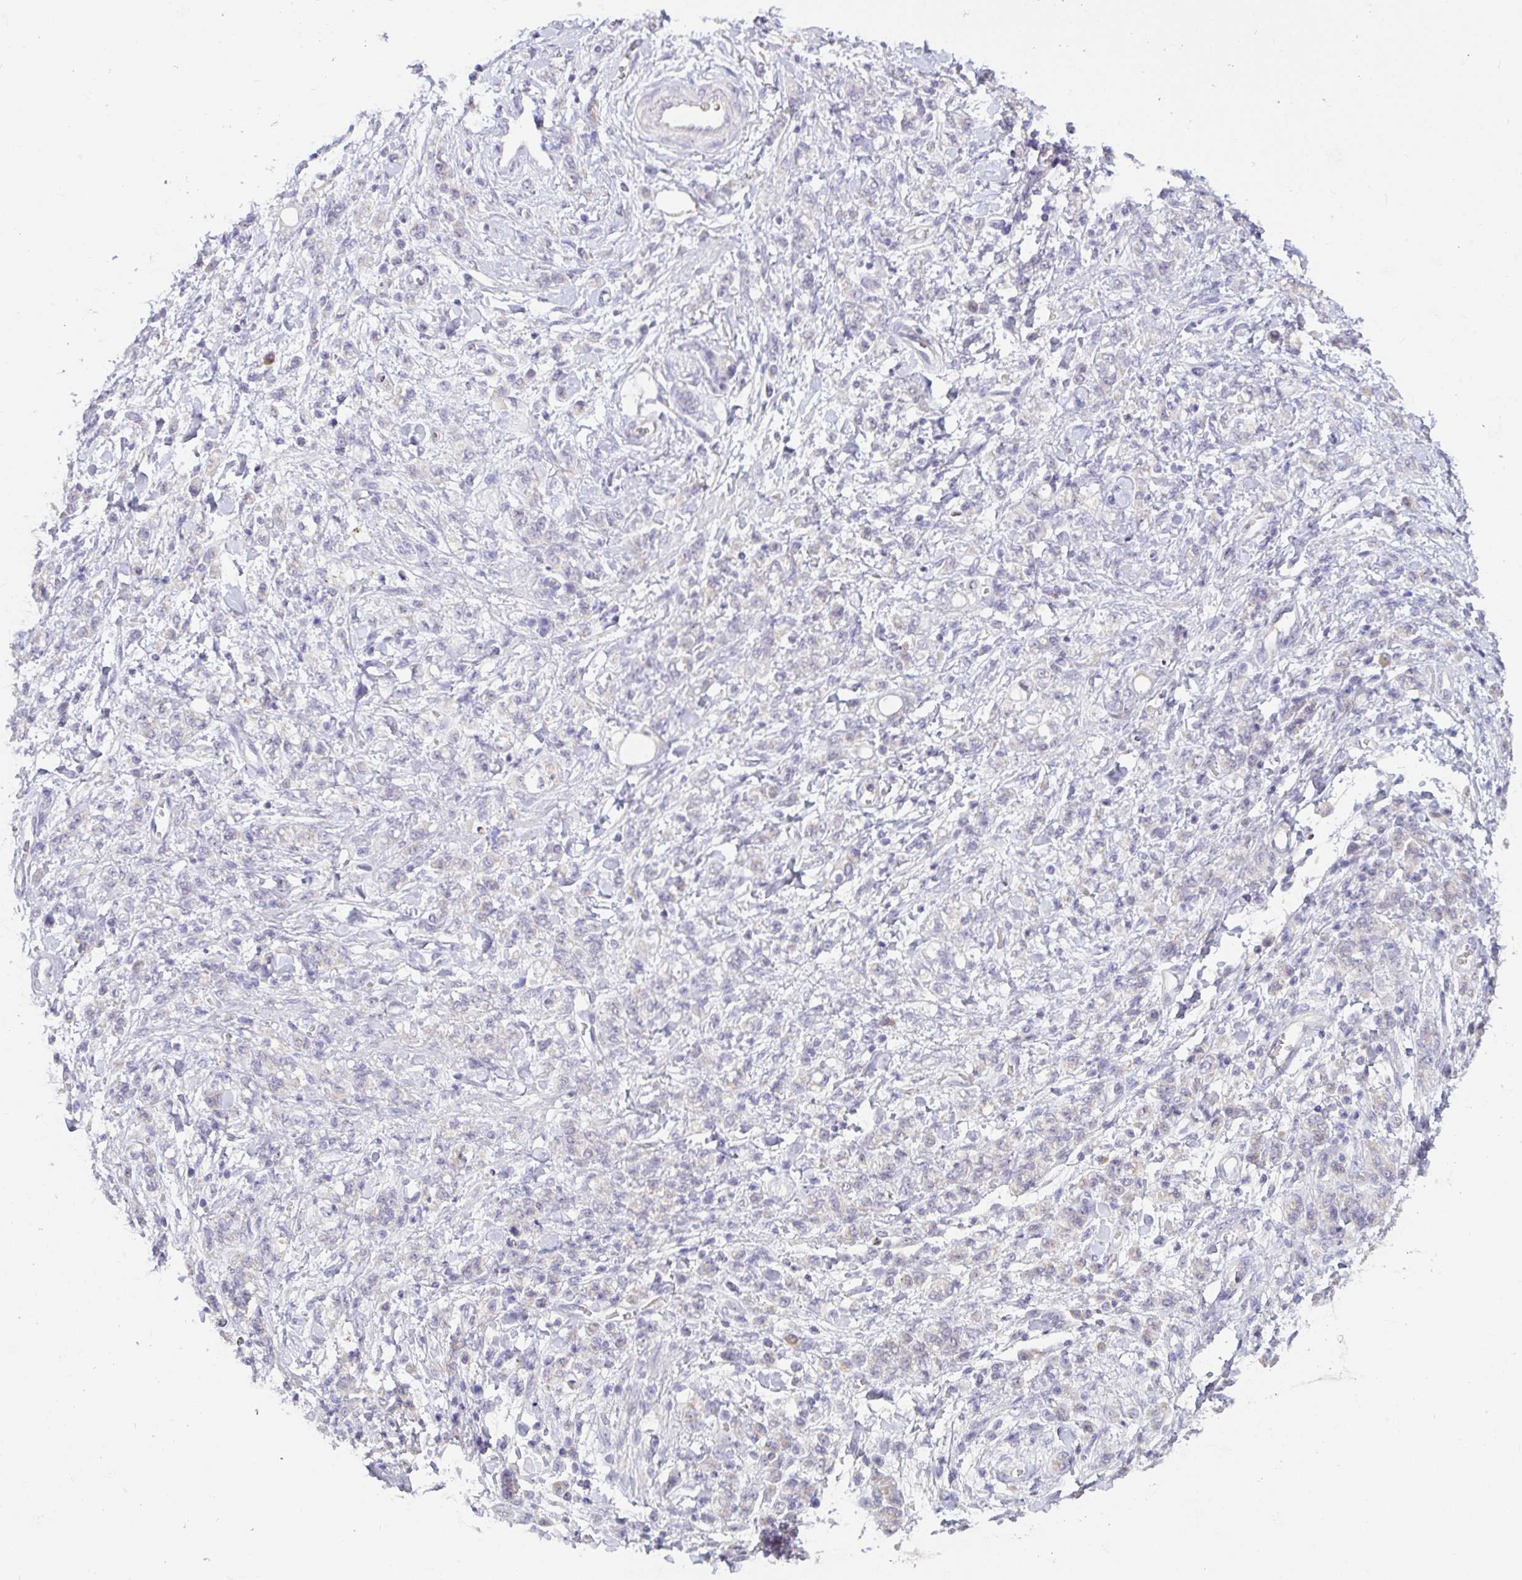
{"staining": {"intensity": "negative", "quantity": "none", "location": "none"}, "tissue": "stomach cancer", "cell_type": "Tumor cells", "image_type": "cancer", "snomed": [{"axis": "morphology", "description": "Adenocarcinoma, NOS"}, {"axis": "topography", "description": "Stomach"}], "caption": "This is an IHC micrograph of human stomach adenocarcinoma. There is no staining in tumor cells.", "gene": "MYC", "patient": {"sex": "male", "age": 77}}